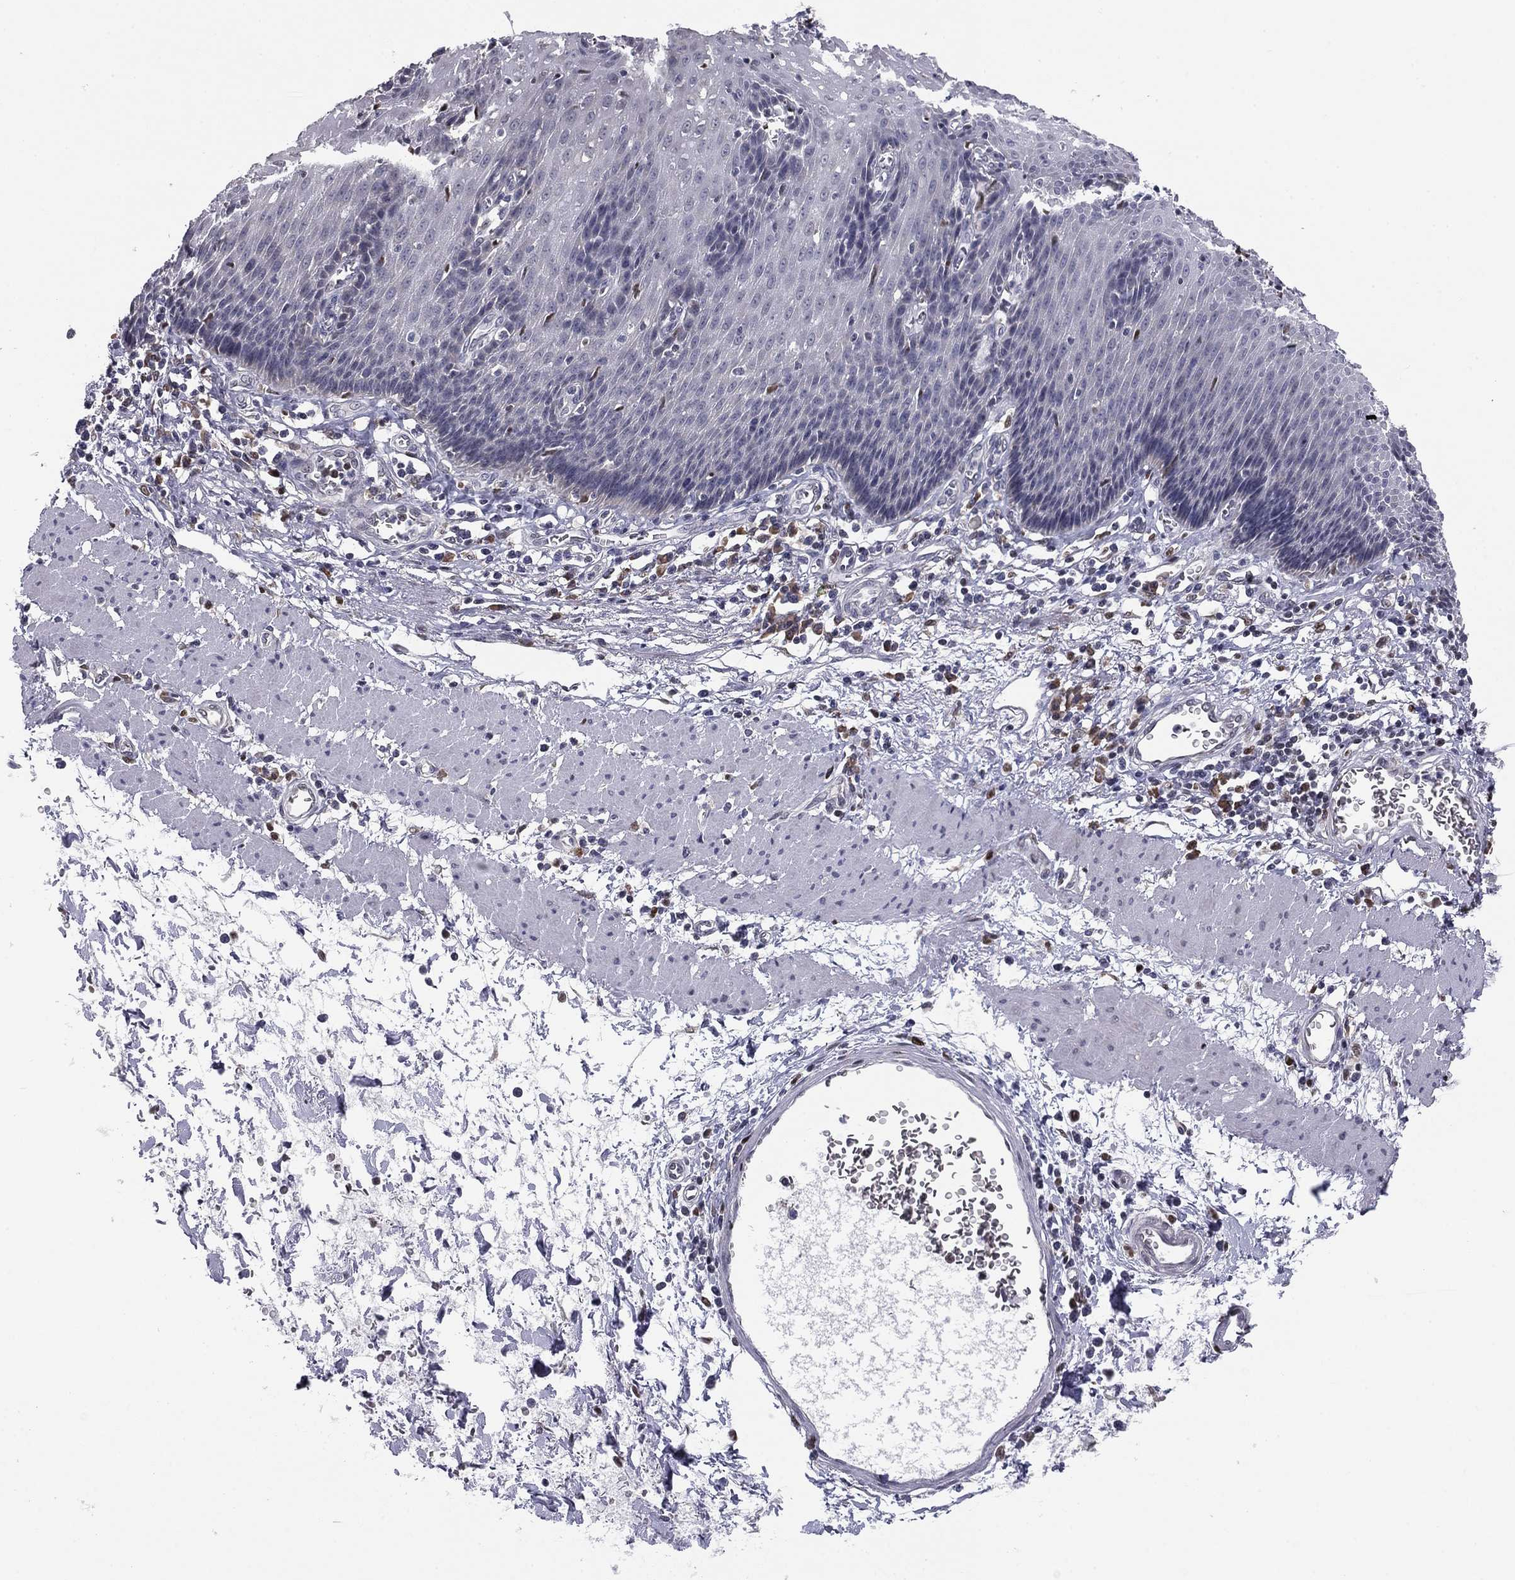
{"staining": {"intensity": "negative", "quantity": "none", "location": "none"}, "tissue": "esophagus", "cell_type": "Squamous epithelial cells", "image_type": "normal", "snomed": [{"axis": "morphology", "description": "Normal tissue, NOS"}, {"axis": "topography", "description": "Esophagus"}], "caption": "Esophagus stained for a protein using IHC exhibits no positivity squamous epithelial cells.", "gene": "HSPB2", "patient": {"sex": "male", "age": 57}}